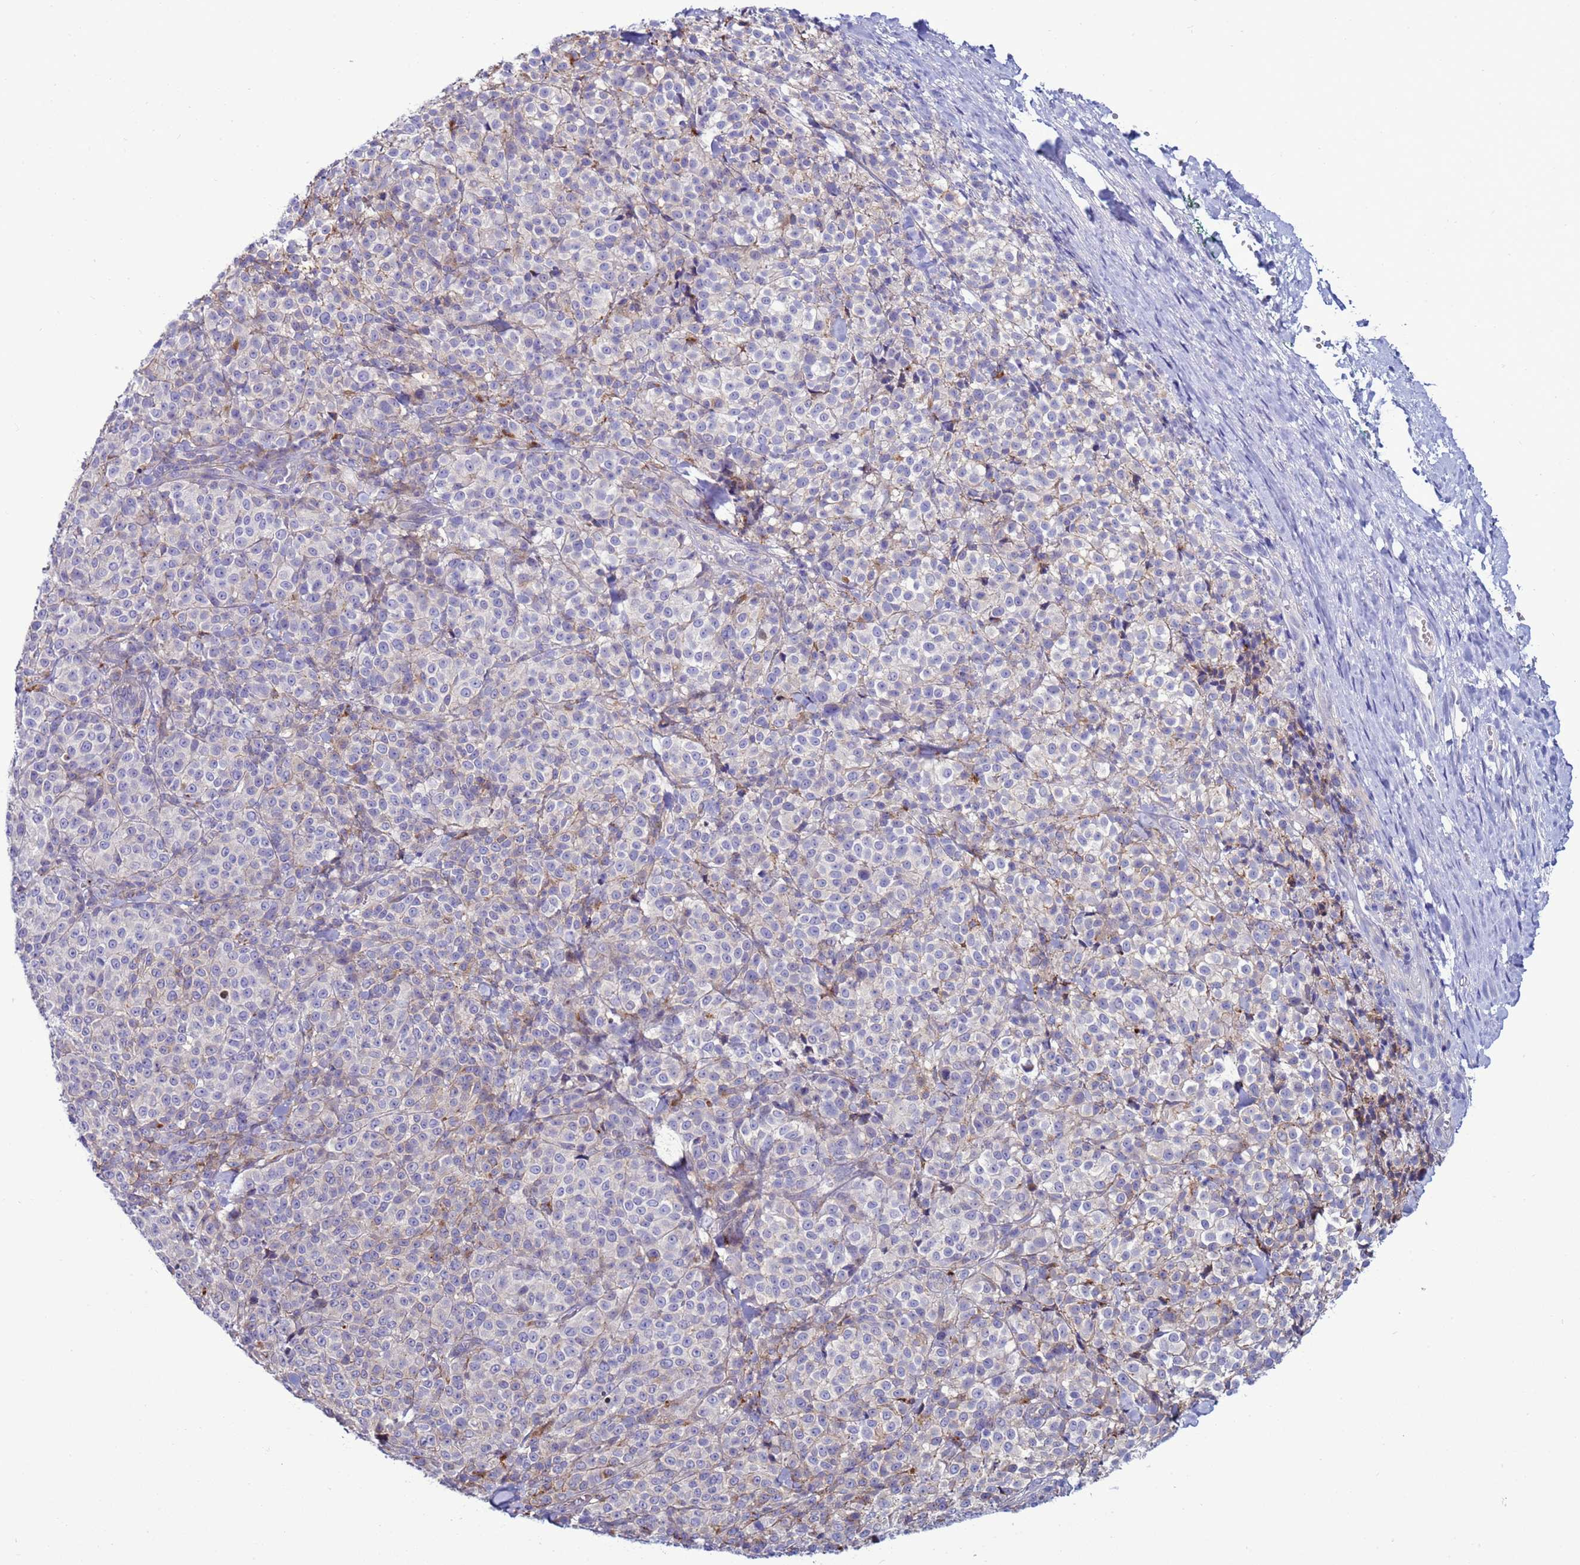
{"staining": {"intensity": "negative", "quantity": "none", "location": "none"}, "tissue": "melanoma", "cell_type": "Tumor cells", "image_type": "cancer", "snomed": [{"axis": "morphology", "description": "Normal tissue, NOS"}, {"axis": "morphology", "description": "Malignant melanoma, NOS"}, {"axis": "topography", "description": "Skin"}], "caption": "Tumor cells show no significant protein positivity in malignant melanoma. (DAB (3,3'-diaminobenzidine) IHC, high magnification).", "gene": "NAT2", "patient": {"sex": "female", "age": 34}}